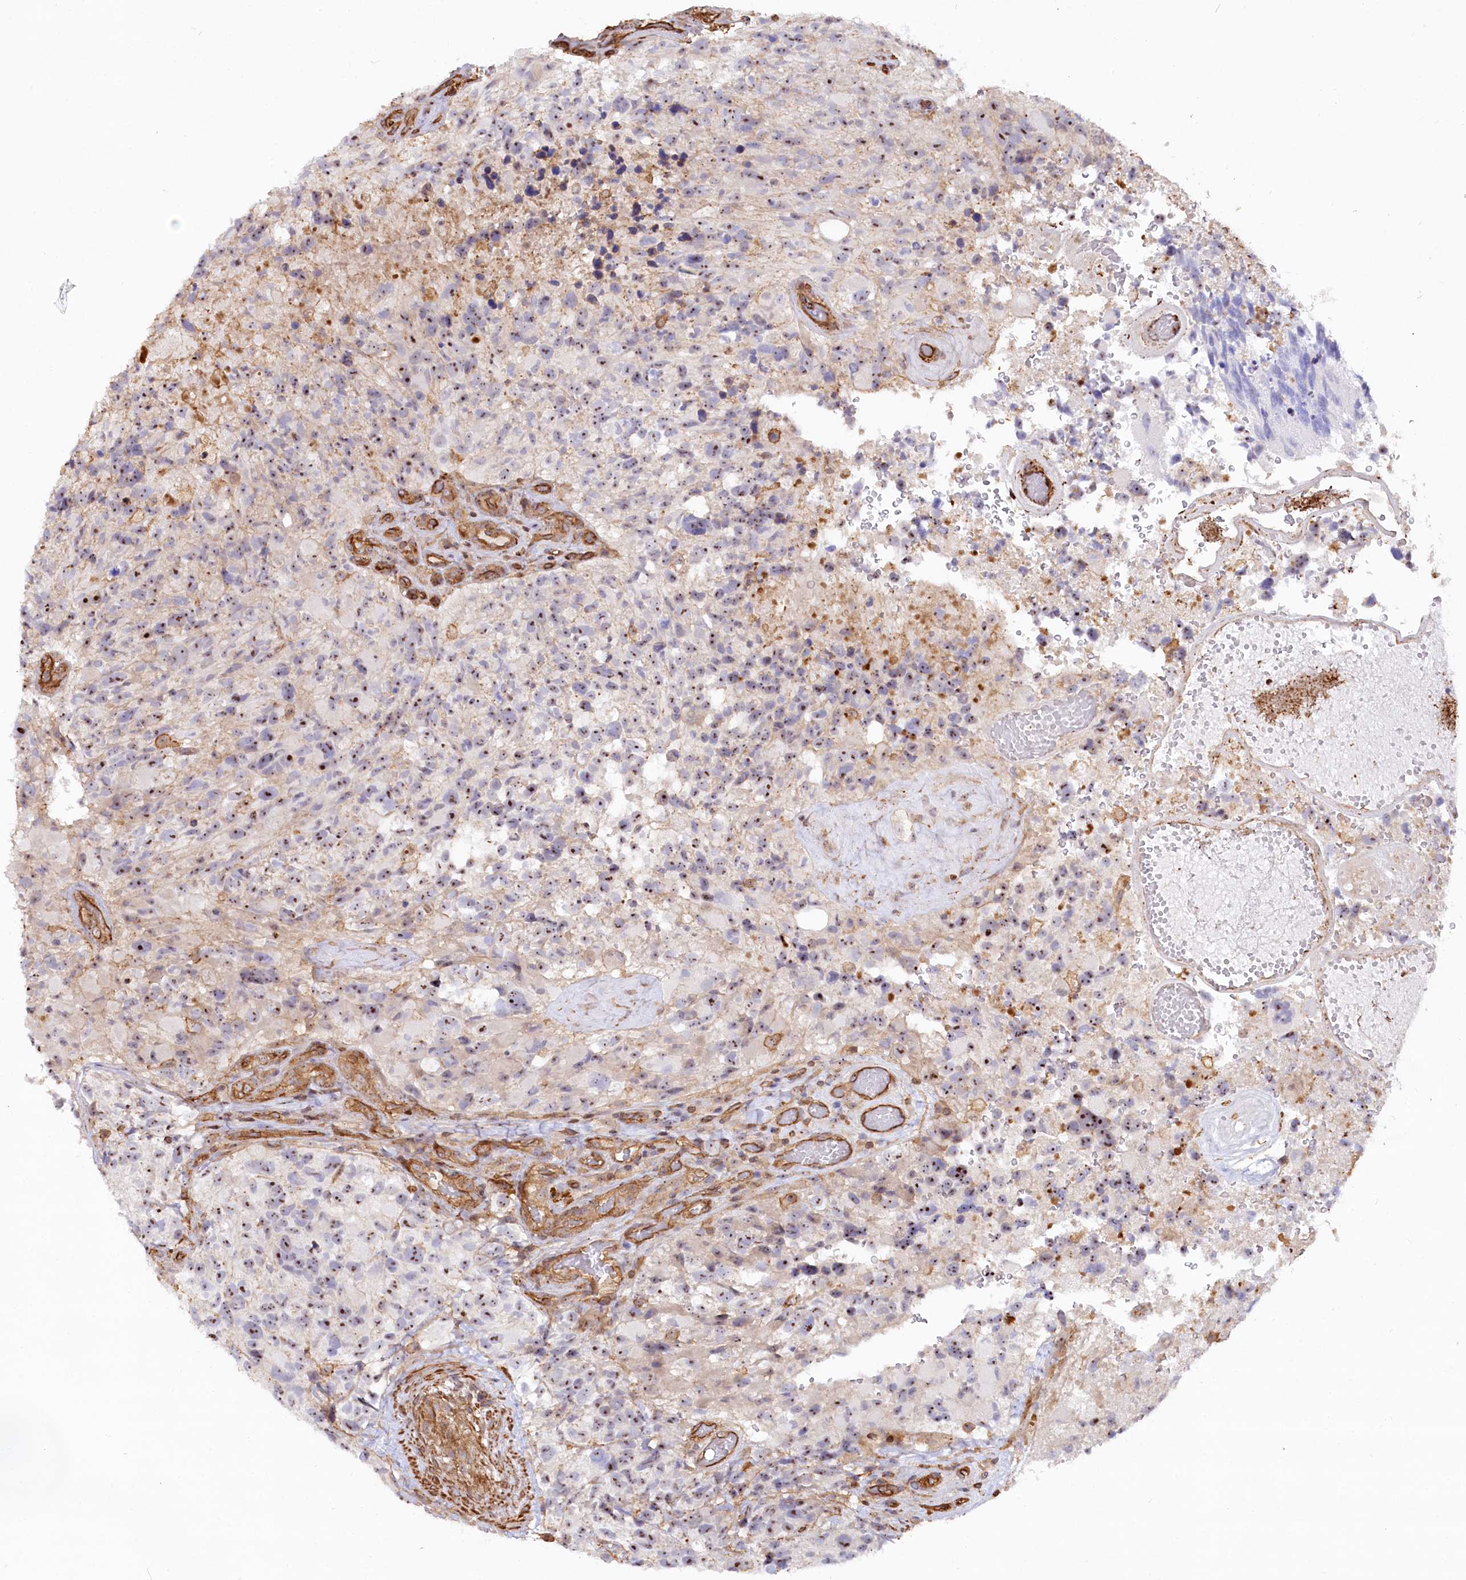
{"staining": {"intensity": "moderate", "quantity": "25%-75%", "location": "nuclear"}, "tissue": "glioma", "cell_type": "Tumor cells", "image_type": "cancer", "snomed": [{"axis": "morphology", "description": "Glioma, malignant, High grade"}, {"axis": "topography", "description": "Brain"}], "caption": "Malignant glioma (high-grade) stained with a brown dye exhibits moderate nuclear positive staining in approximately 25%-75% of tumor cells.", "gene": "WDR36", "patient": {"sex": "male", "age": 69}}